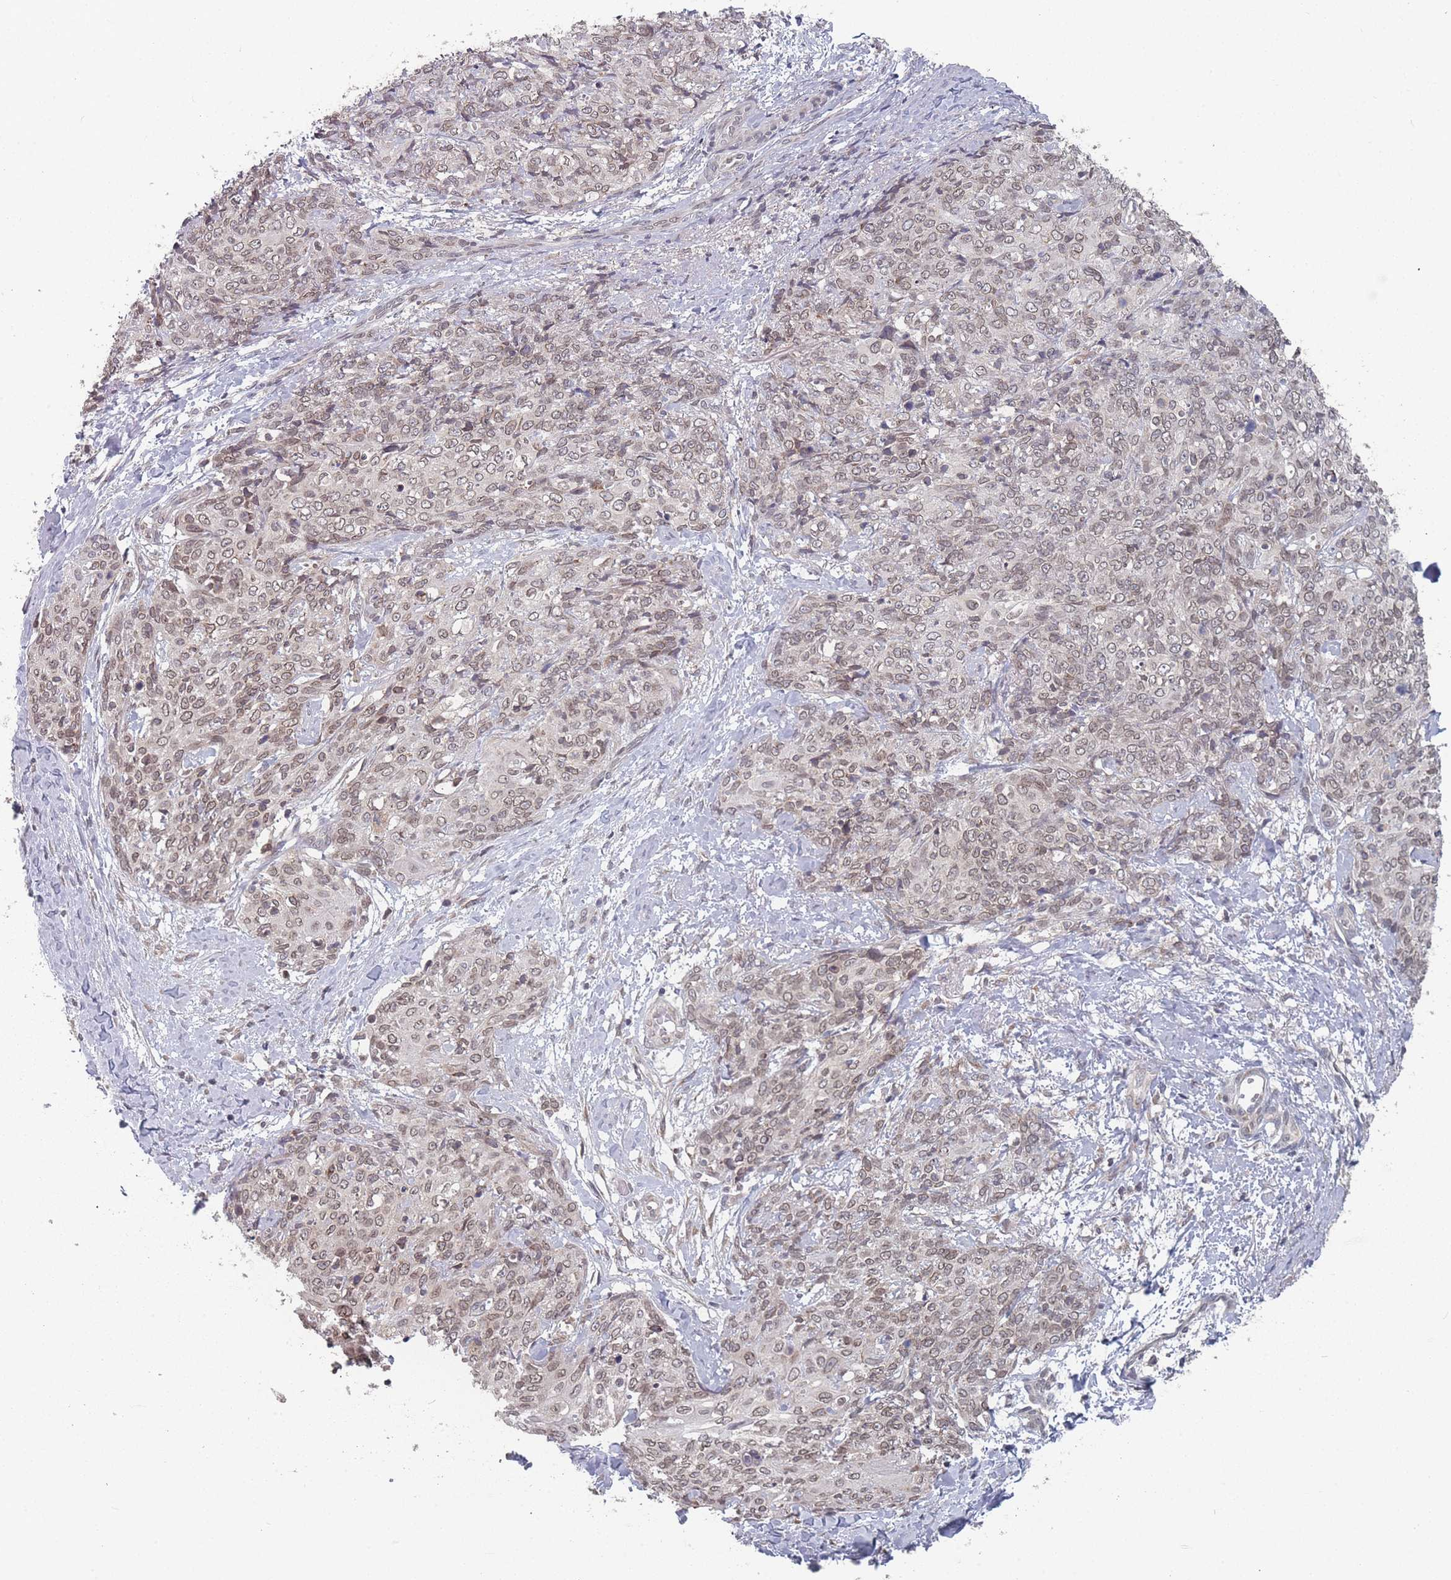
{"staining": {"intensity": "weak", "quantity": ">75%", "location": "cytoplasmic/membranous,nuclear"}, "tissue": "skin cancer", "cell_type": "Tumor cells", "image_type": "cancer", "snomed": [{"axis": "morphology", "description": "Squamous cell carcinoma, NOS"}, {"axis": "topography", "description": "Skin"}, {"axis": "topography", "description": "Vulva"}], "caption": "High-power microscopy captured an IHC micrograph of skin squamous cell carcinoma, revealing weak cytoplasmic/membranous and nuclear positivity in about >75% of tumor cells.", "gene": "TBC1D25", "patient": {"sex": "female", "age": 85}}